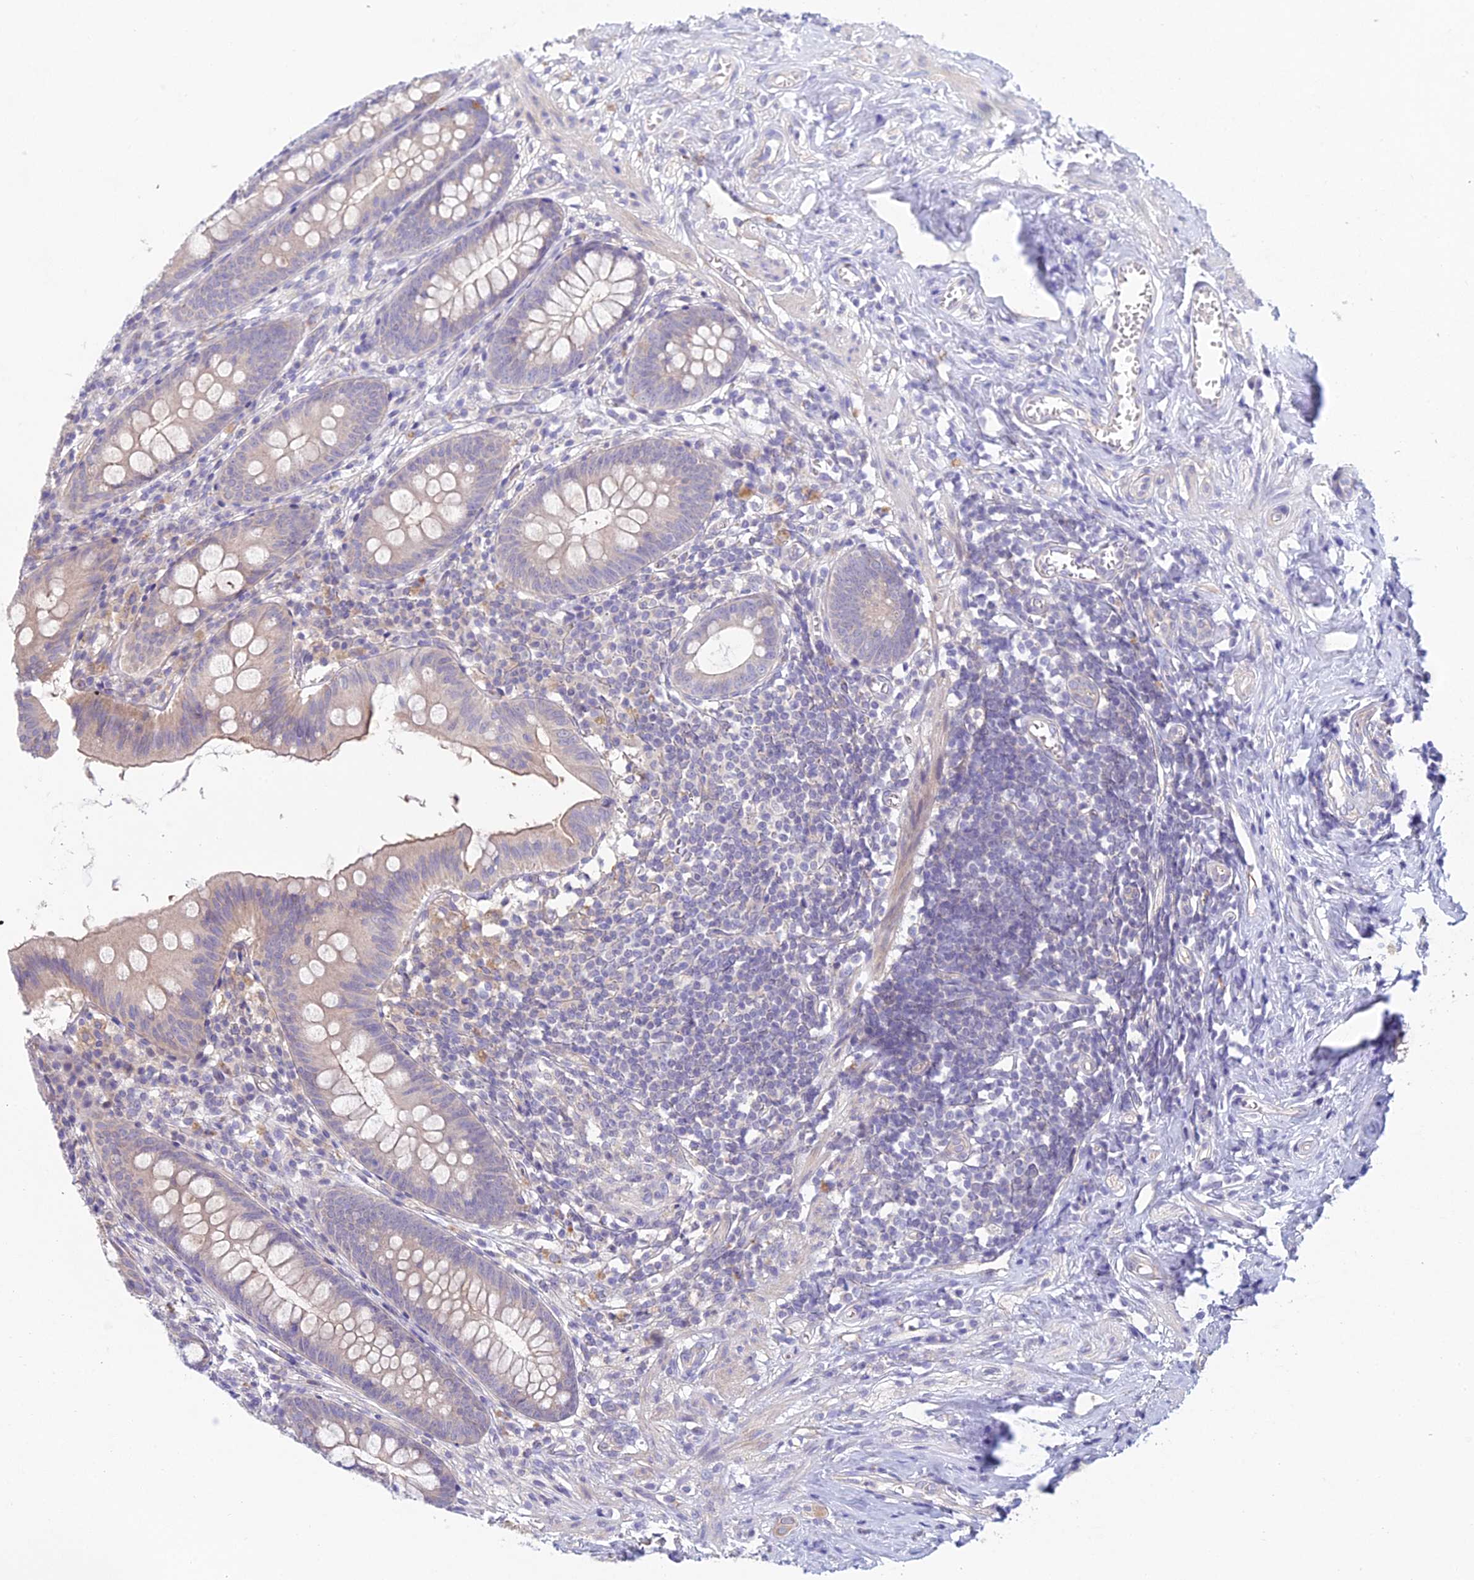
{"staining": {"intensity": "moderate", "quantity": "<25%", "location": "cytoplasmic/membranous"}, "tissue": "appendix", "cell_type": "Glandular cells", "image_type": "normal", "snomed": [{"axis": "morphology", "description": "Normal tissue, NOS"}, {"axis": "topography", "description": "Appendix"}], "caption": "High-power microscopy captured an IHC image of unremarkable appendix, revealing moderate cytoplasmic/membranous staining in approximately <25% of glandular cells. (Stains: DAB (3,3'-diaminobenzidine) in brown, nuclei in blue, Microscopy: brightfield microscopy at high magnification).", "gene": "METTL26", "patient": {"sex": "female", "age": 51}}